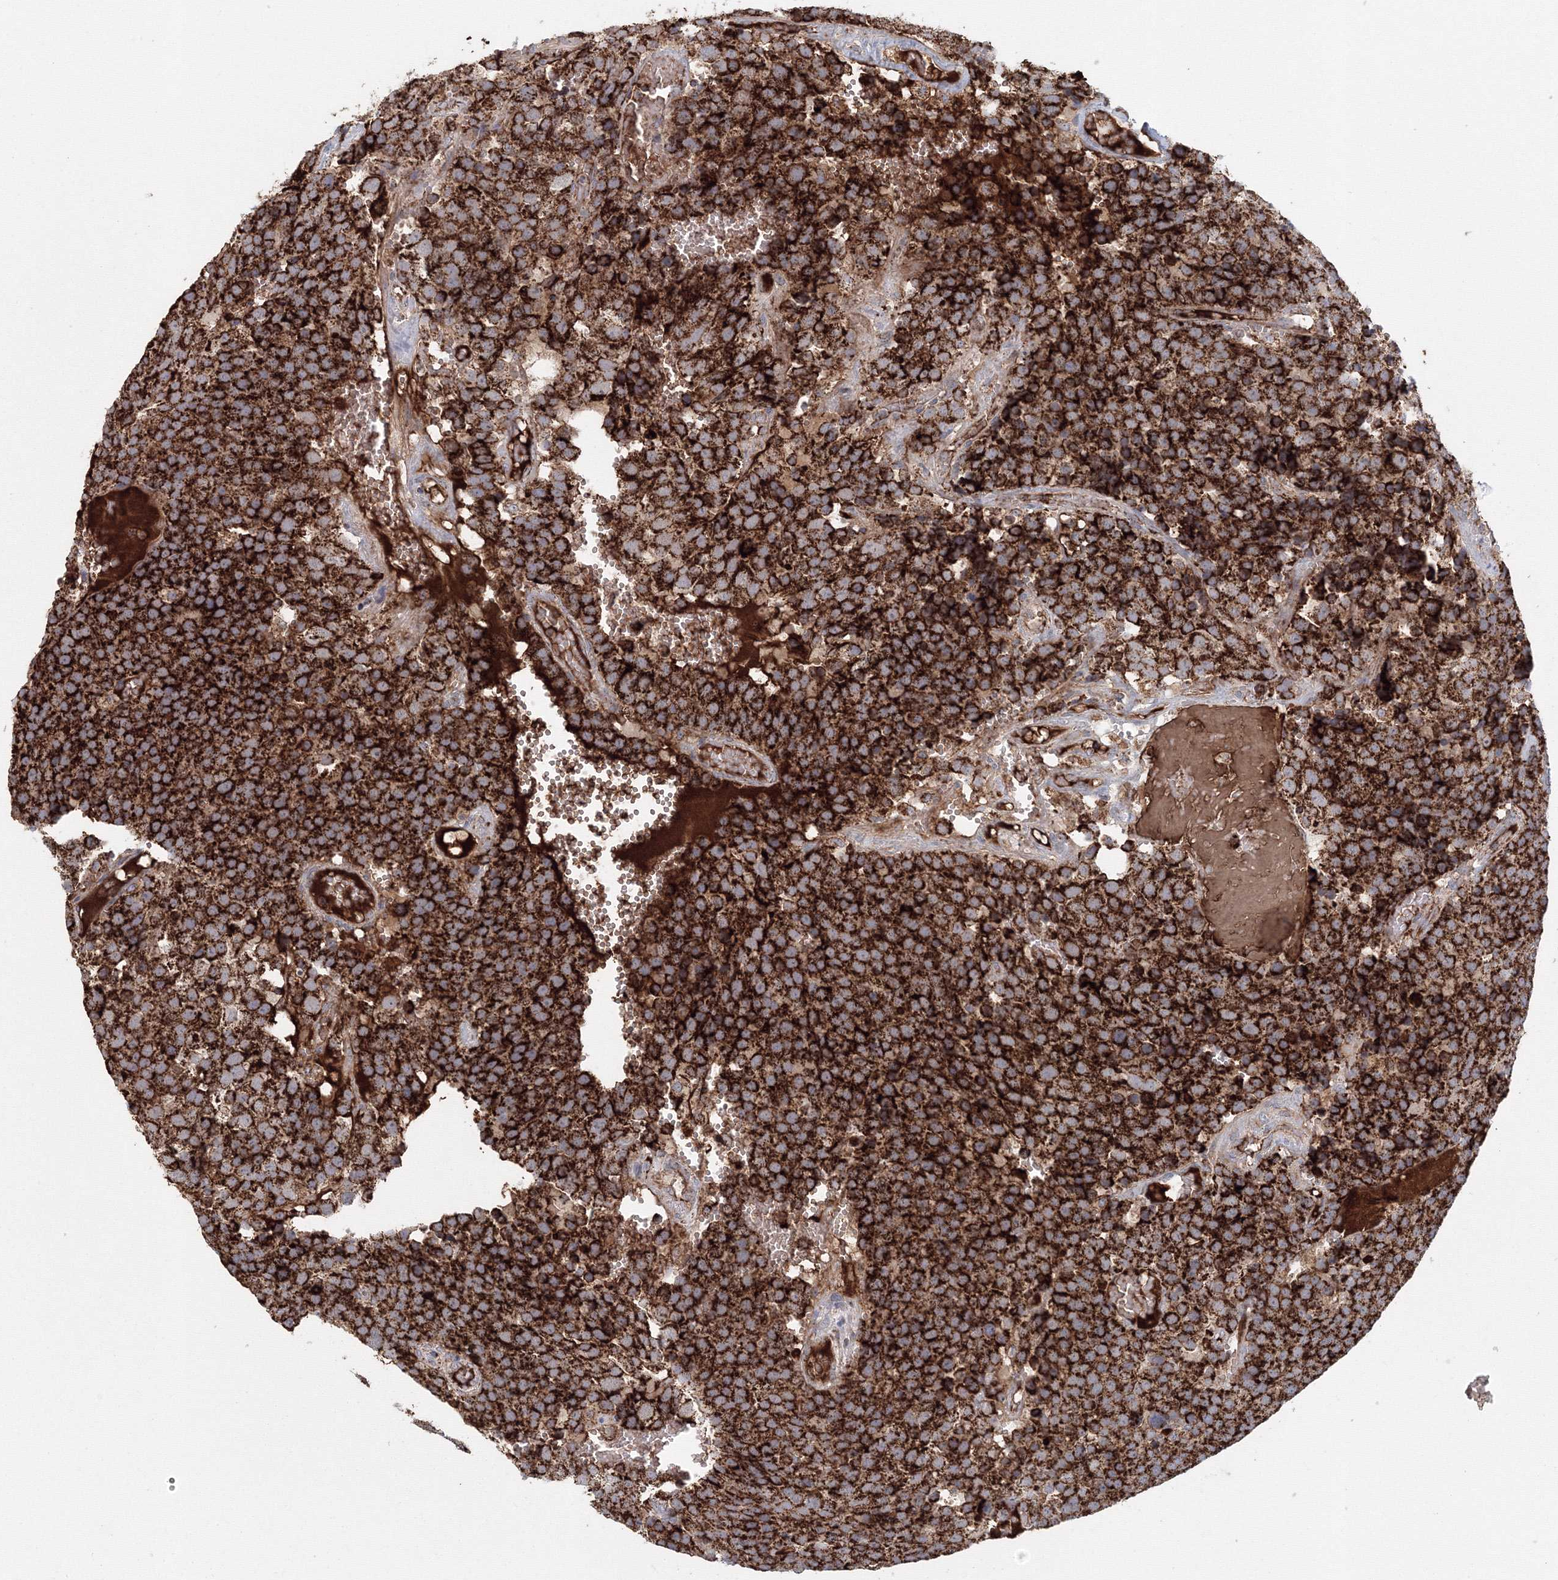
{"staining": {"intensity": "strong", "quantity": ">75%", "location": "cytoplasmic/membranous"}, "tissue": "testis cancer", "cell_type": "Tumor cells", "image_type": "cancer", "snomed": [{"axis": "morphology", "description": "Seminoma, NOS"}, {"axis": "topography", "description": "Testis"}], "caption": "Testis seminoma stained for a protein (brown) demonstrates strong cytoplasmic/membranous positive positivity in about >75% of tumor cells.", "gene": "GRPEL1", "patient": {"sex": "male", "age": 71}}